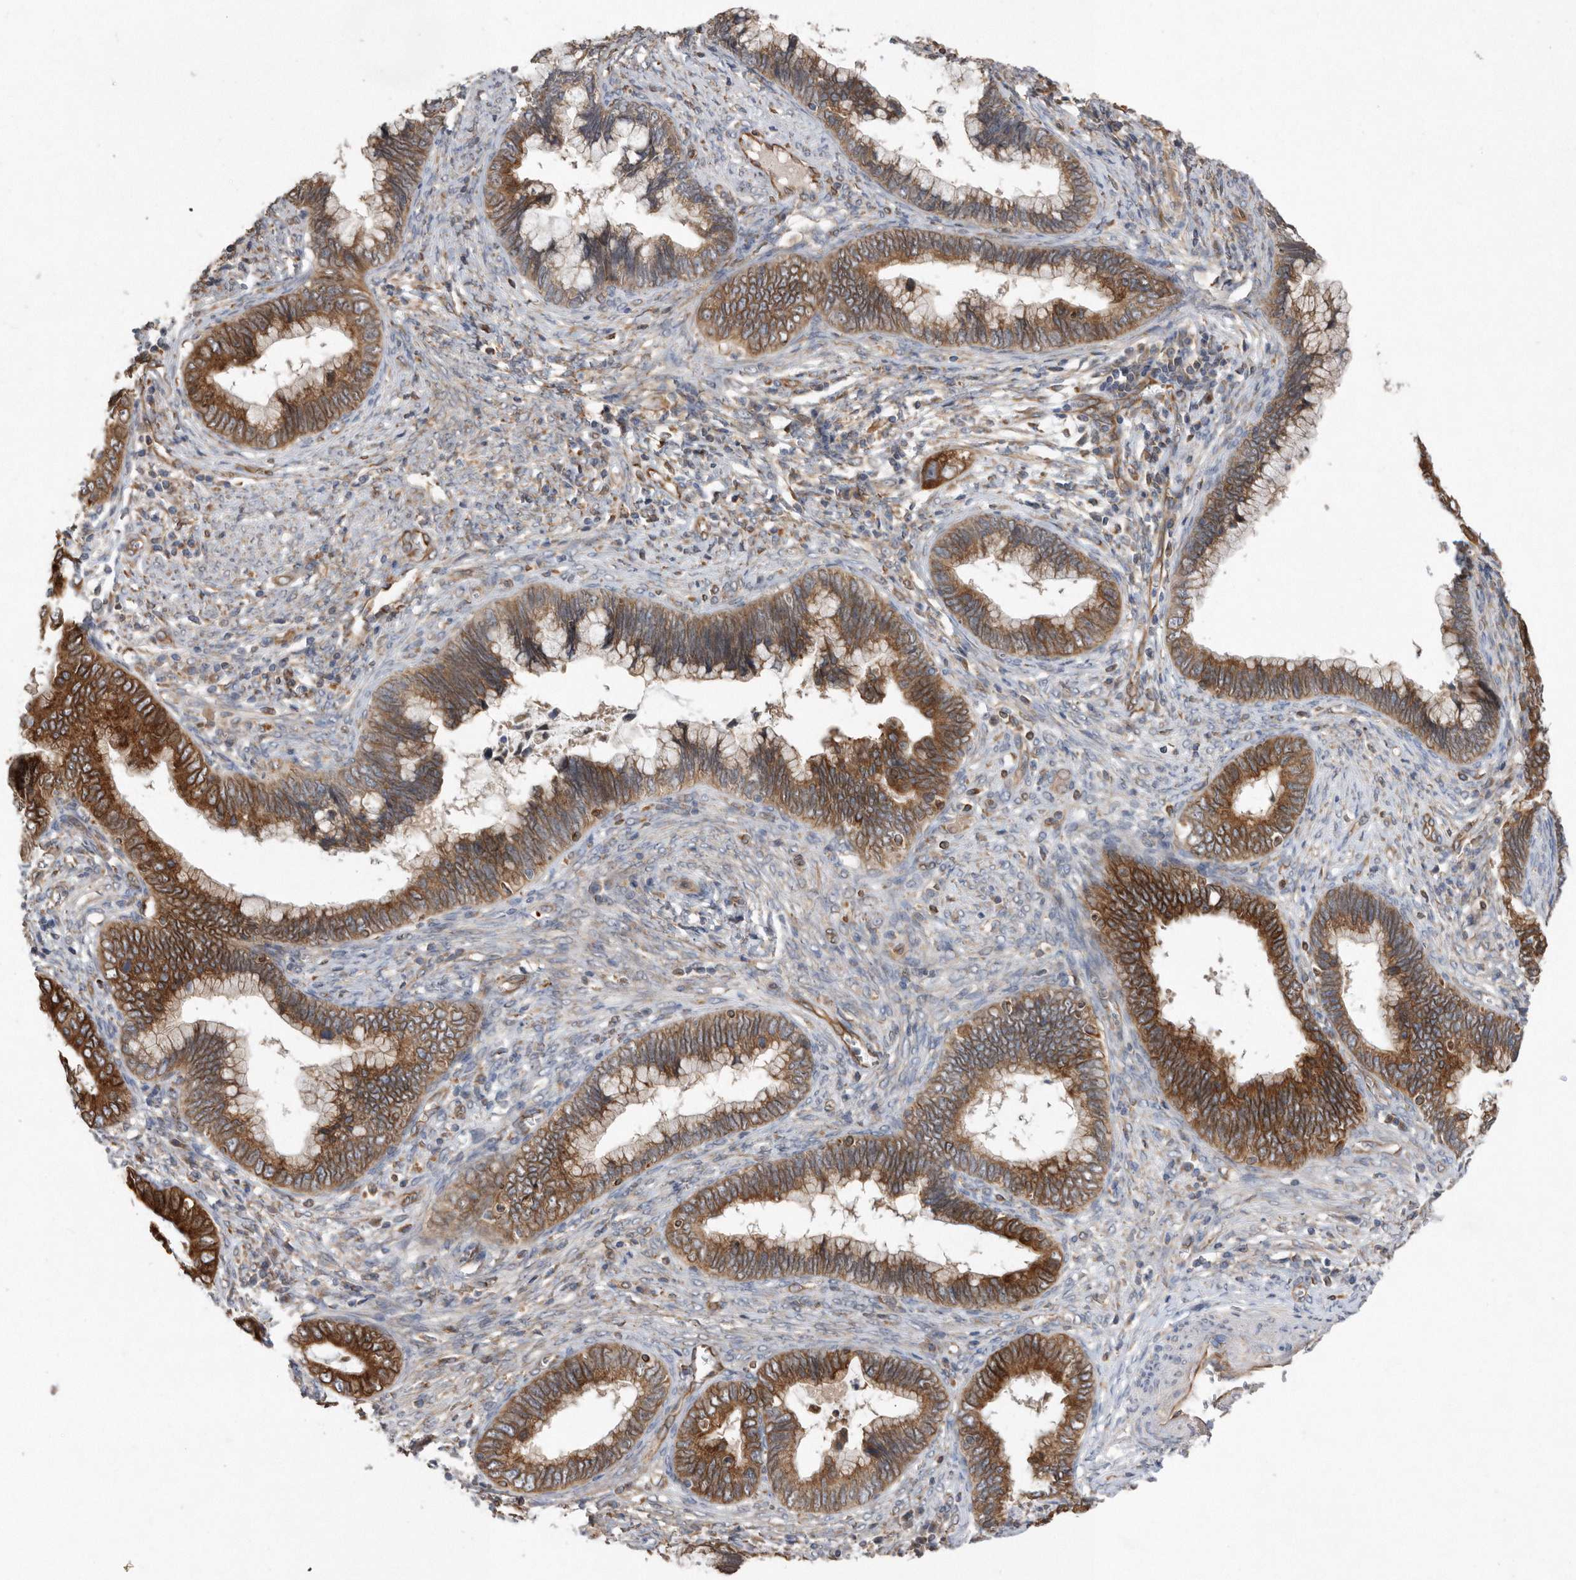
{"staining": {"intensity": "moderate", "quantity": ">75%", "location": "cytoplasmic/membranous"}, "tissue": "cervical cancer", "cell_type": "Tumor cells", "image_type": "cancer", "snomed": [{"axis": "morphology", "description": "Adenocarcinoma, NOS"}, {"axis": "topography", "description": "Cervix"}], "caption": "Immunohistochemistry histopathology image of cervical cancer (adenocarcinoma) stained for a protein (brown), which shows medium levels of moderate cytoplasmic/membranous positivity in approximately >75% of tumor cells.", "gene": "PON2", "patient": {"sex": "female", "age": 44}}